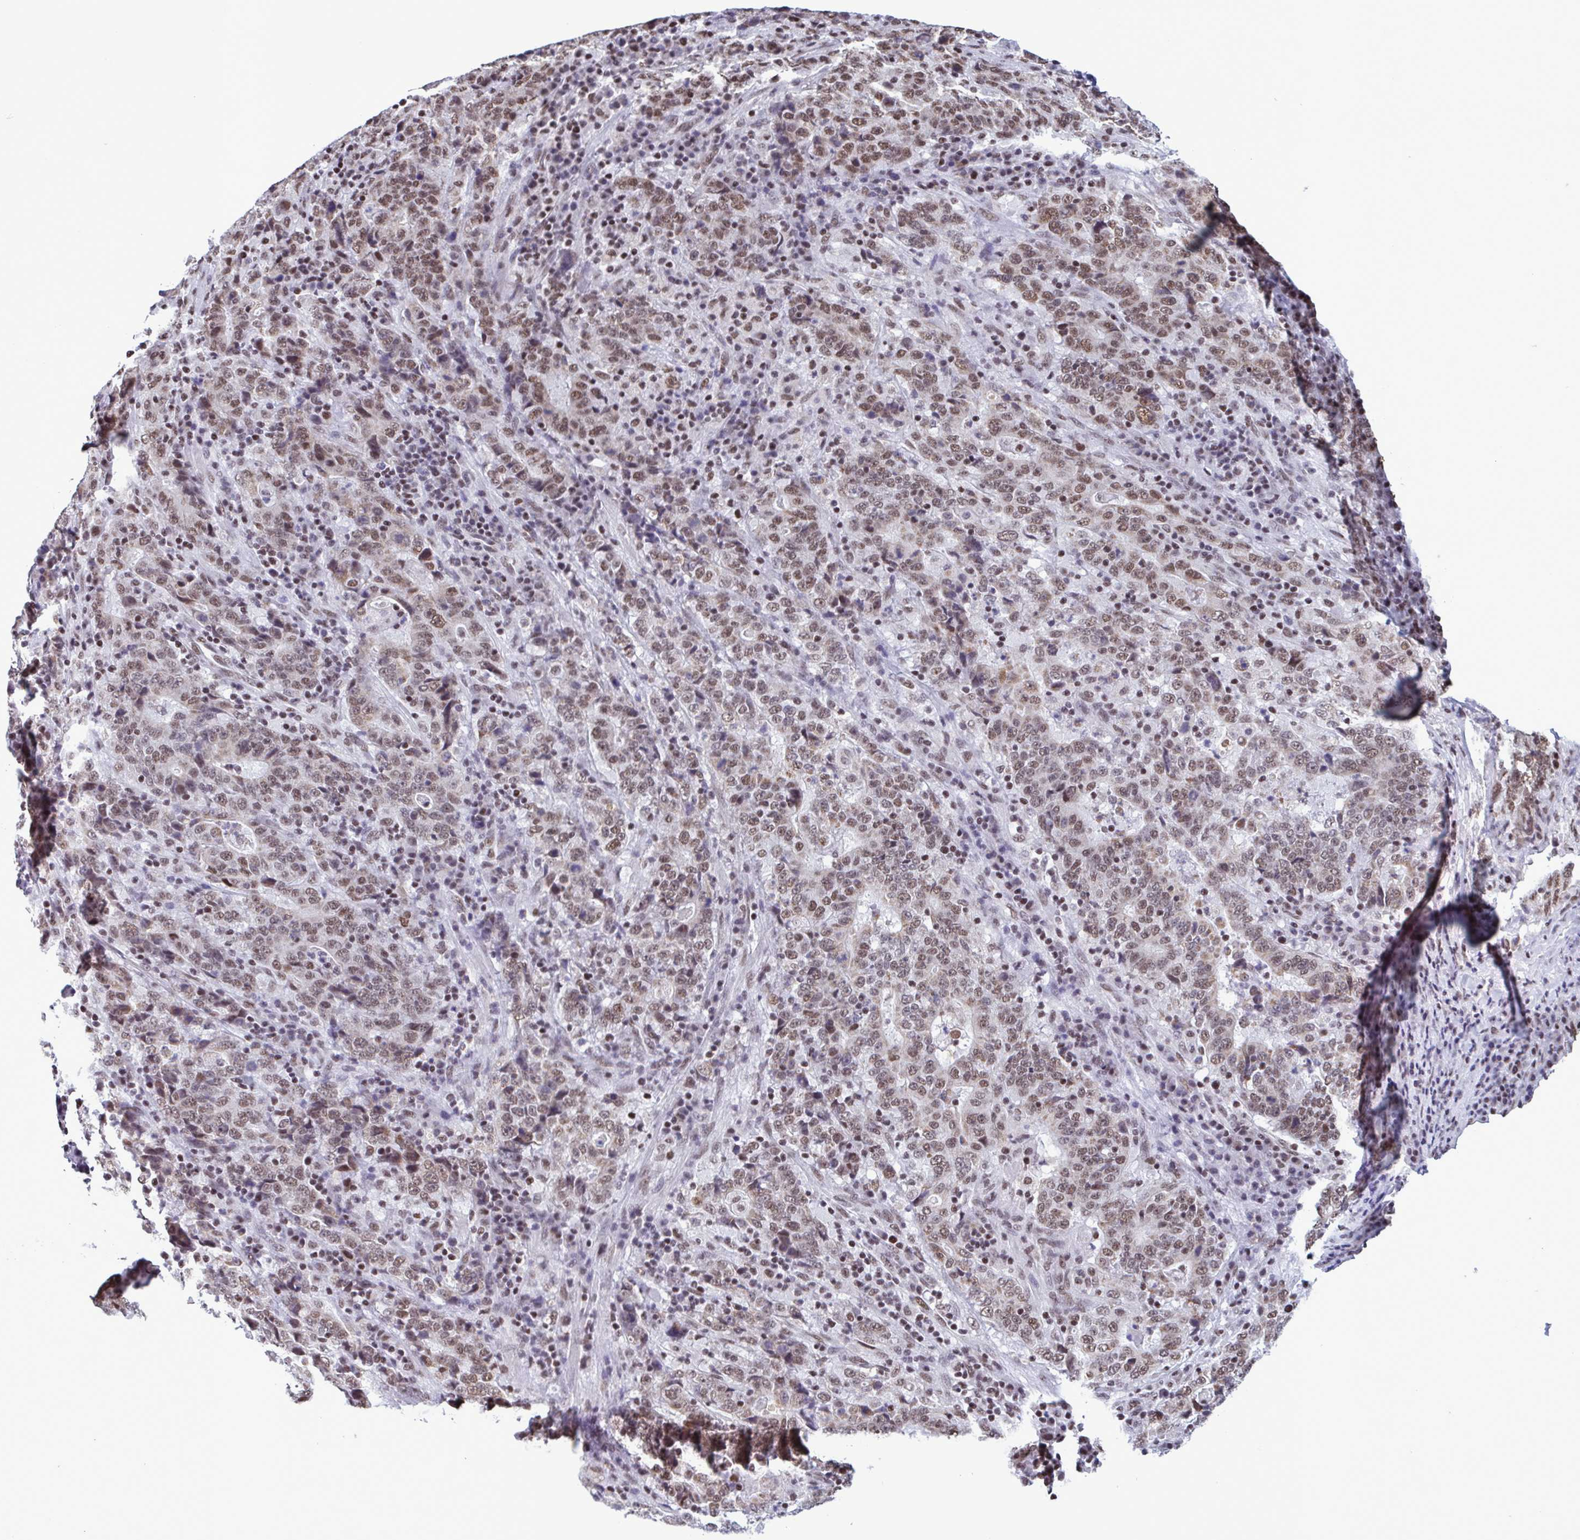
{"staining": {"intensity": "moderate", "quantity": "25%-75%", "location": "nuclear"}, "tissue": "stomach cancer", "cell_type": "Tumor cells", "image_type": "cancer", "snomed": [{"axis": "morphology", "description": "Normal tissue, NOS"}, {"axis": "morphology", "description": "Adenocarcinoma, NOS"}, {"axis": "topography", "description": "Stomach, upper"}, {"axis": "topography", "description": "Stomach"}], "caption": "Stomach cancer tissue exhibits moderate nuclear expression in approximately 25%-75% of tumor cells, visualized by immunohistochemistry.", "gene": "TIMM21", "patient": {"sex": "male", "age": 59}}